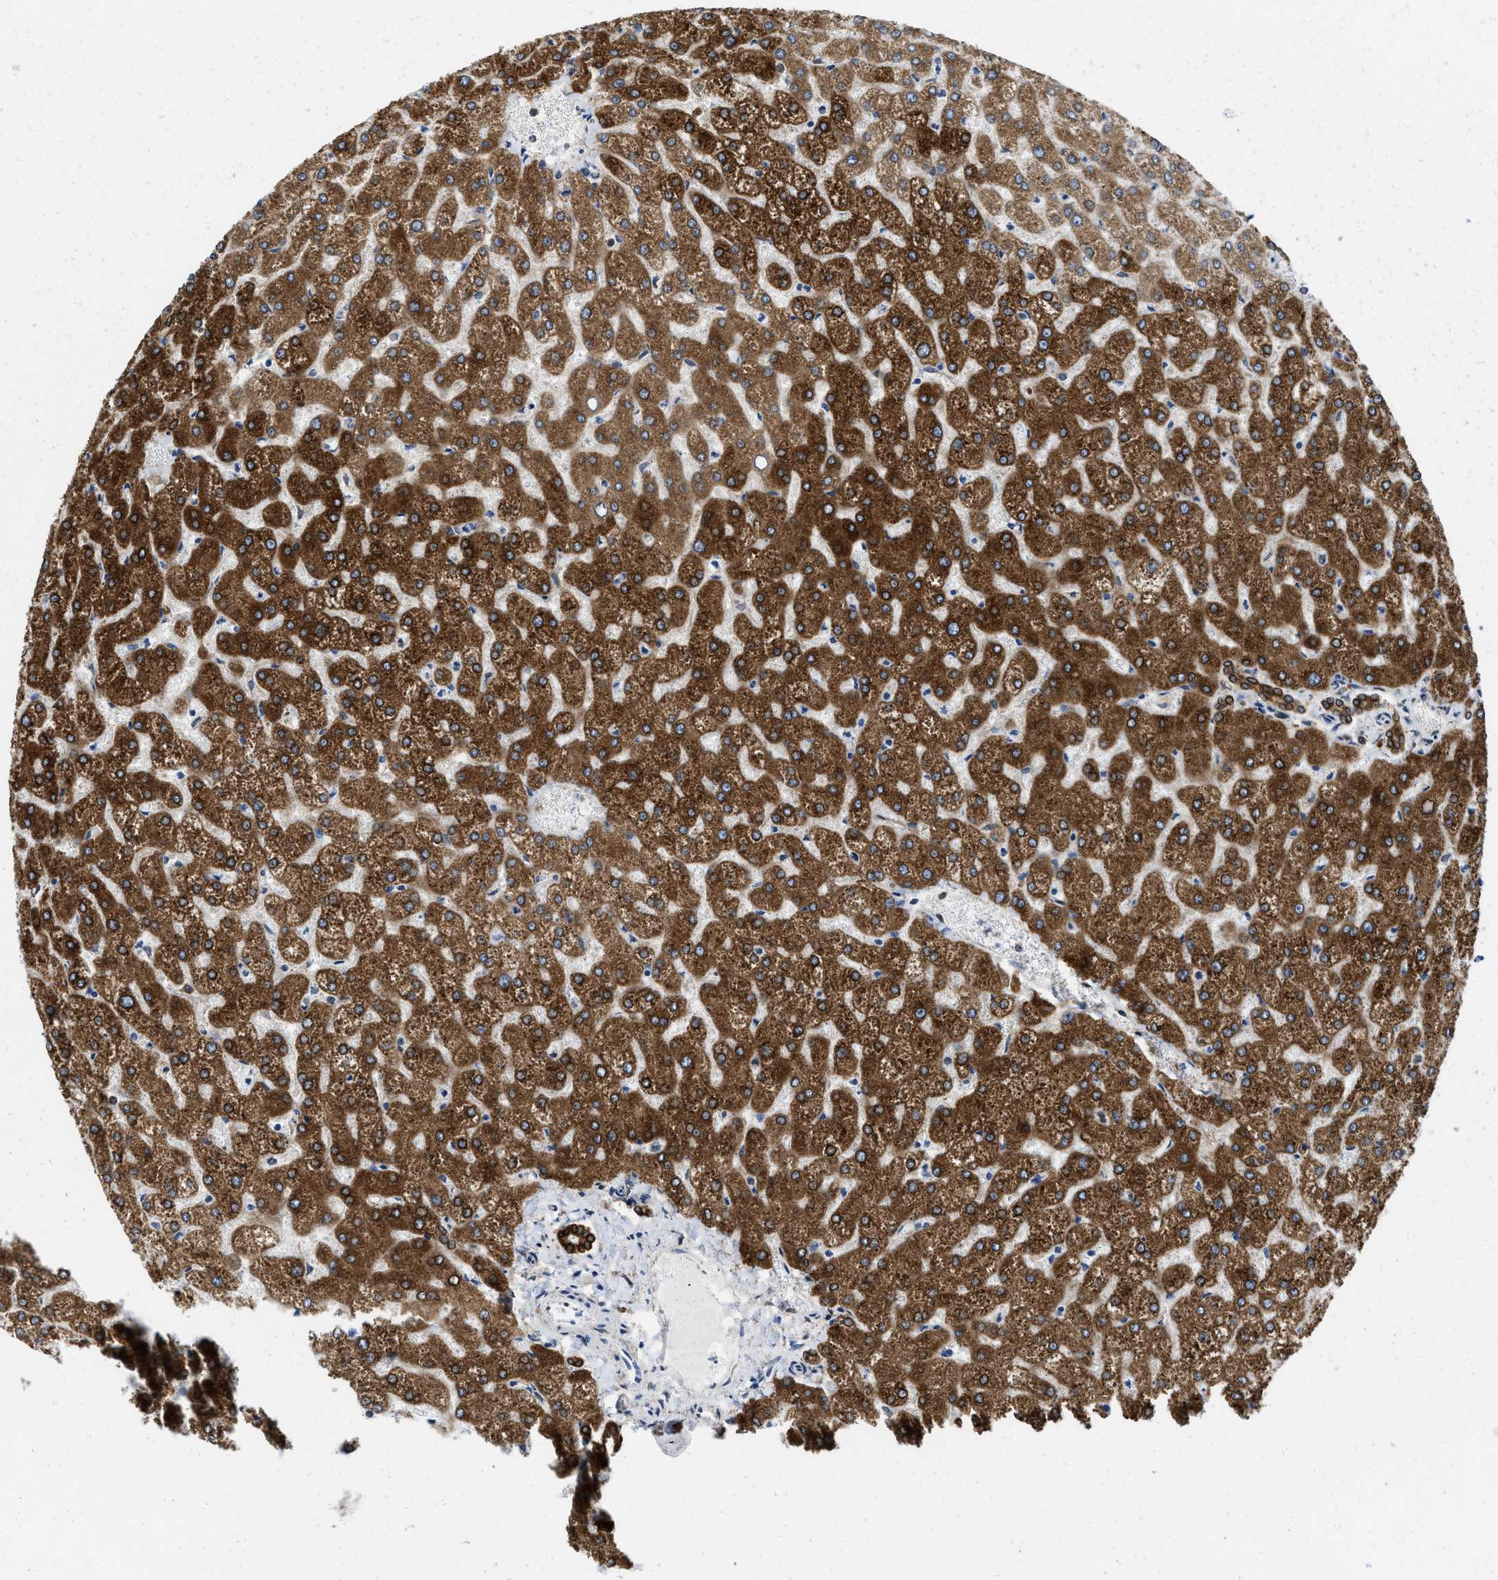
{"staining": {"intensity": "strong", "quantity": ">75%", "location": "cytoplasmic/membranous"}, "tissue": "liver", "cell_type": "Cholangiocytes", "image_type": "normal", "snomed": [{"axis": "morphology", "description": "Normal tissue, NOS"}, {"axis": "topography", "description": "Liver"}], "caption": "Immunohistochemical staining of unremarkable liver displays >75% levels of strong cytoplasmic/membranous protein positivity in about >75% of cholangiocytes.", "gene": "ERLIN2", "patient": {"sex": "female", "age": 32}}